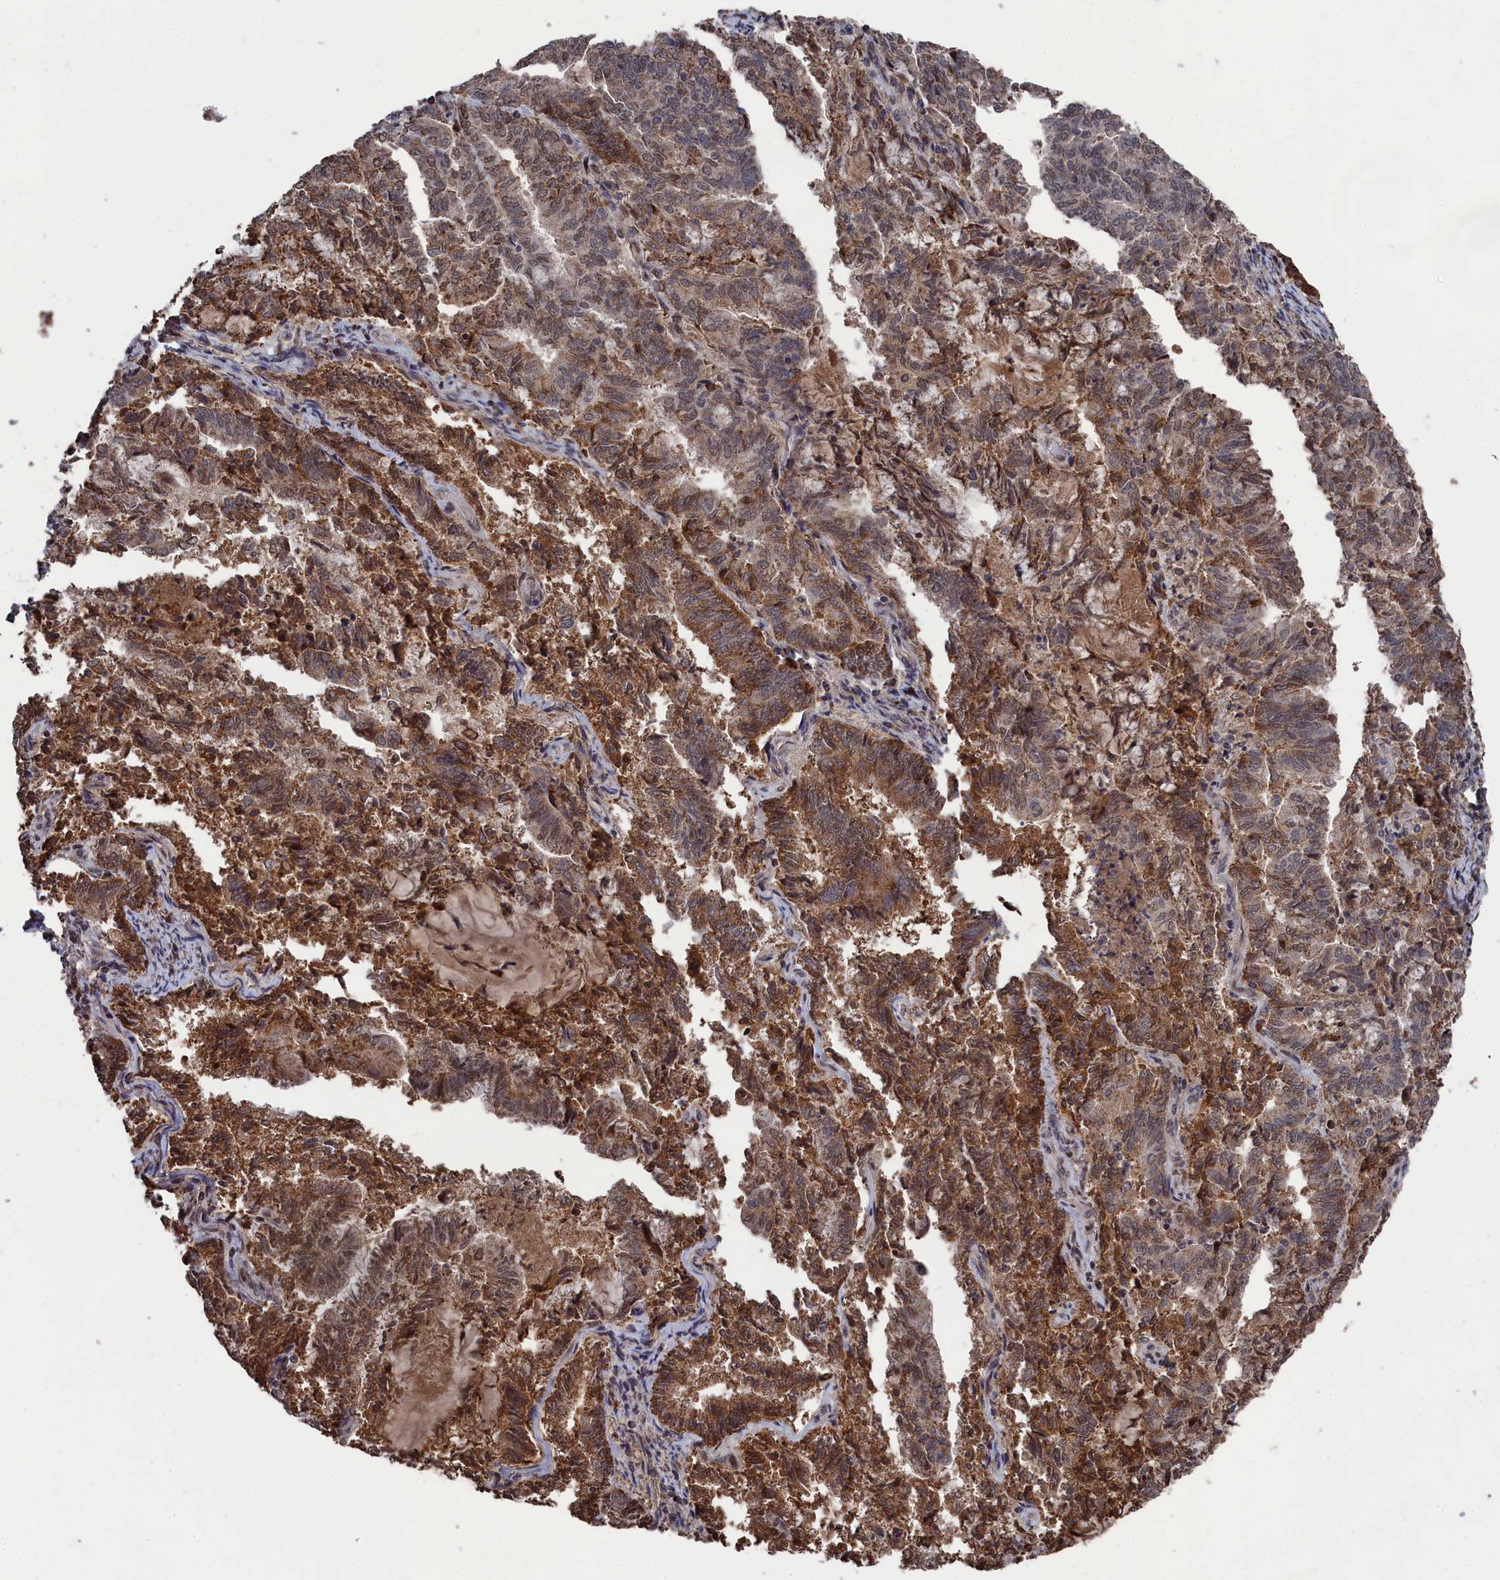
{"staining": {"intensity": "moderate", "quantity": "25%-75%", "location": "cytoplasmic/membranous,nuclear"}, "tissue": "endometrial cancer", "cell_type": "Tumor cells", "image_type": "cancer", "snomed": [{"axis": "morphology", "description": "Adenocarcinoma, NOS"}, {"axis": "topography", "description": "Endometrium"}], "caption": "Immunohistochemistry of endometrial adenocarcinoma reveals medium levels of moderate cytoplasmic/membranous and nuclear expression in about 25%-75% of tumor cells.", "gene": "CEACAM21", "patient": {"sex": "female", "age": 80}}